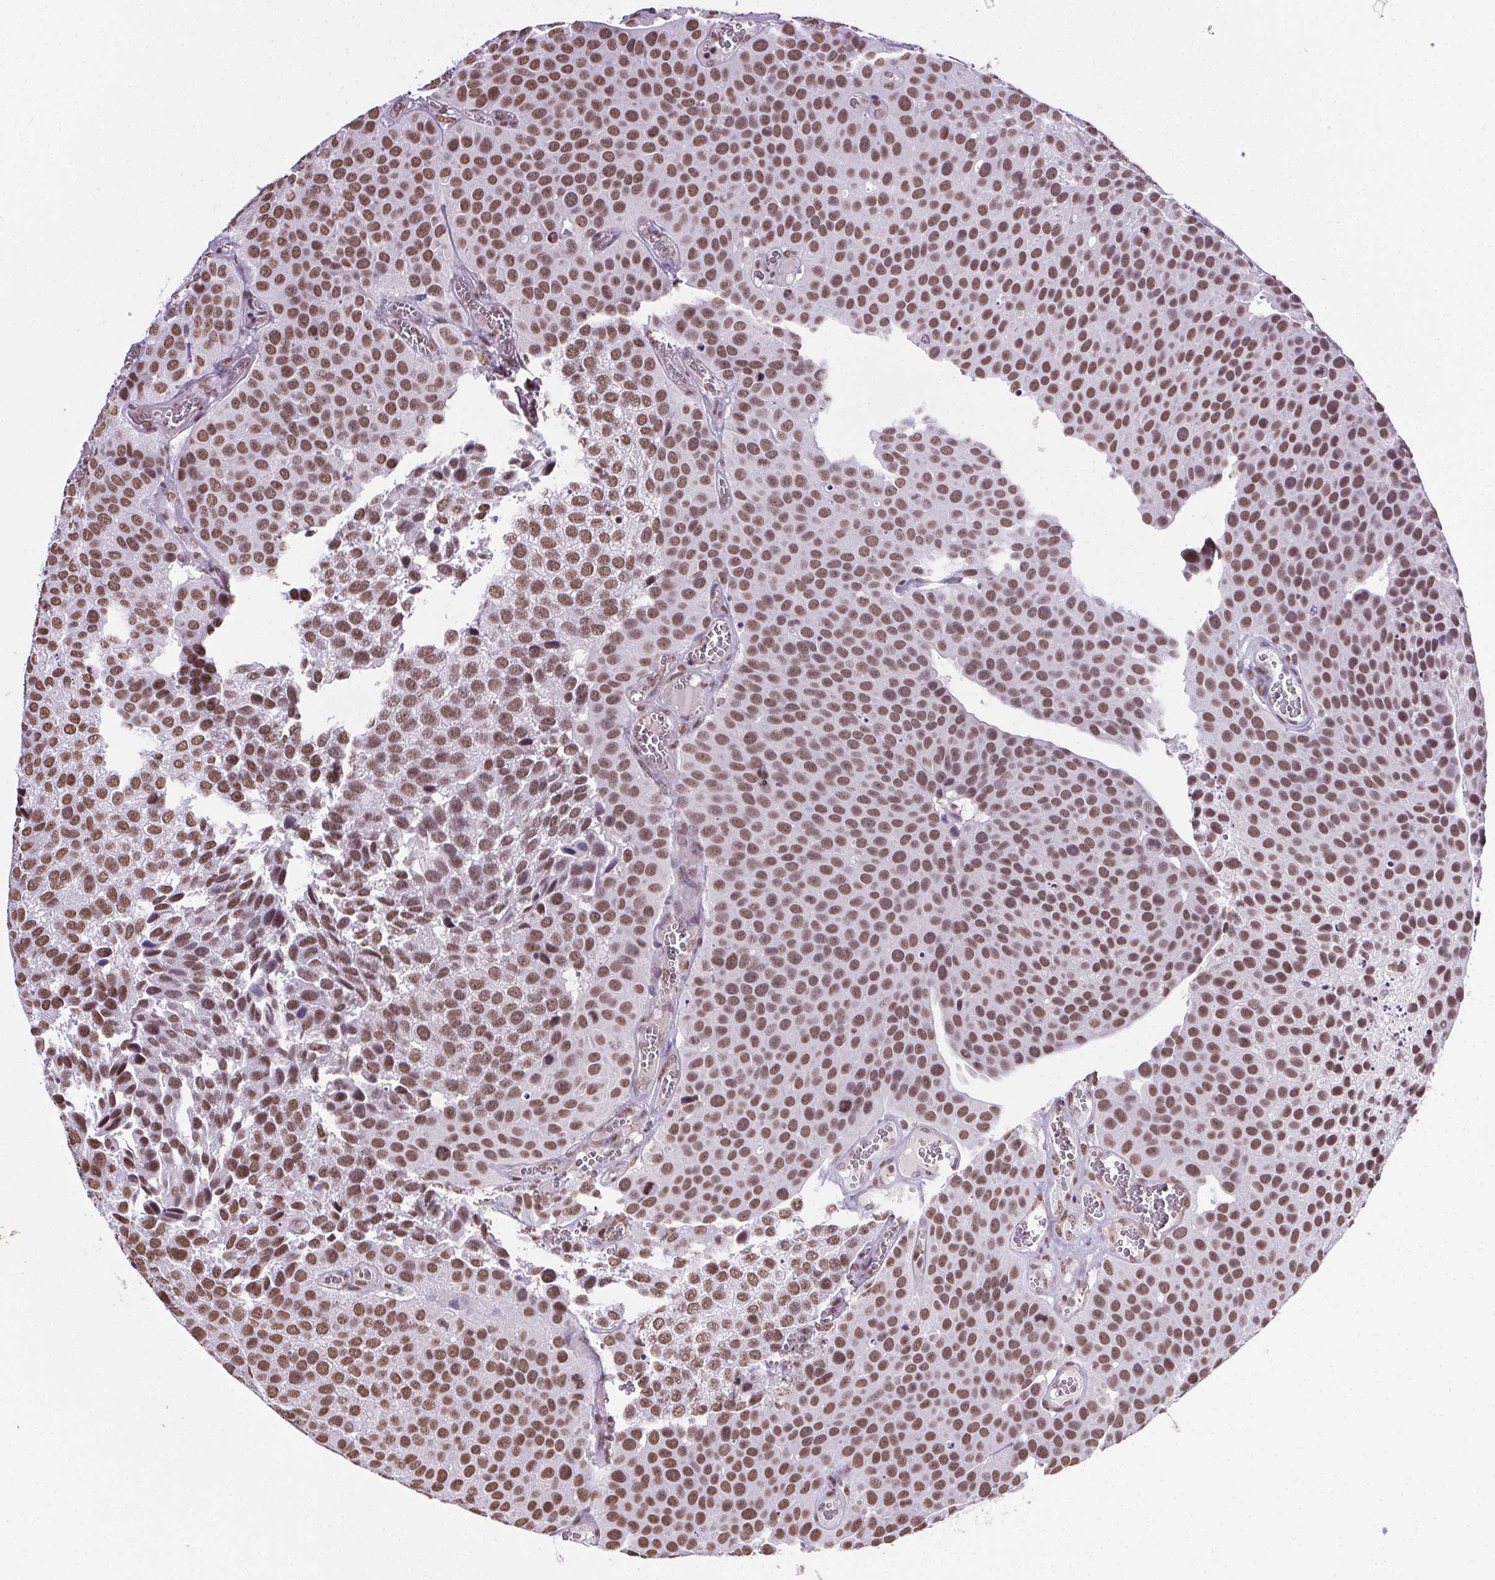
{"staining": {"intensity": "moderate", "quantity": ">75%", "location": "nuclear"}, "tissue": "urothelial cancer", "cell_type": "Tumor cells", "image_type": "cancer", "snomed": [{"axis": "morphology", "description": "Urothelial carcinoma, Low grade"}, {"axis": "topography", "description": "Urinary bladder"}], "caption": "A micrograph showing moderate nuclear positivity in about >75% of tumor cells in urothelial cancer, as visualized by brown immunohistochemical staining.", "gene": "GP6", "patient": {"sex": "female", "age": 69}}